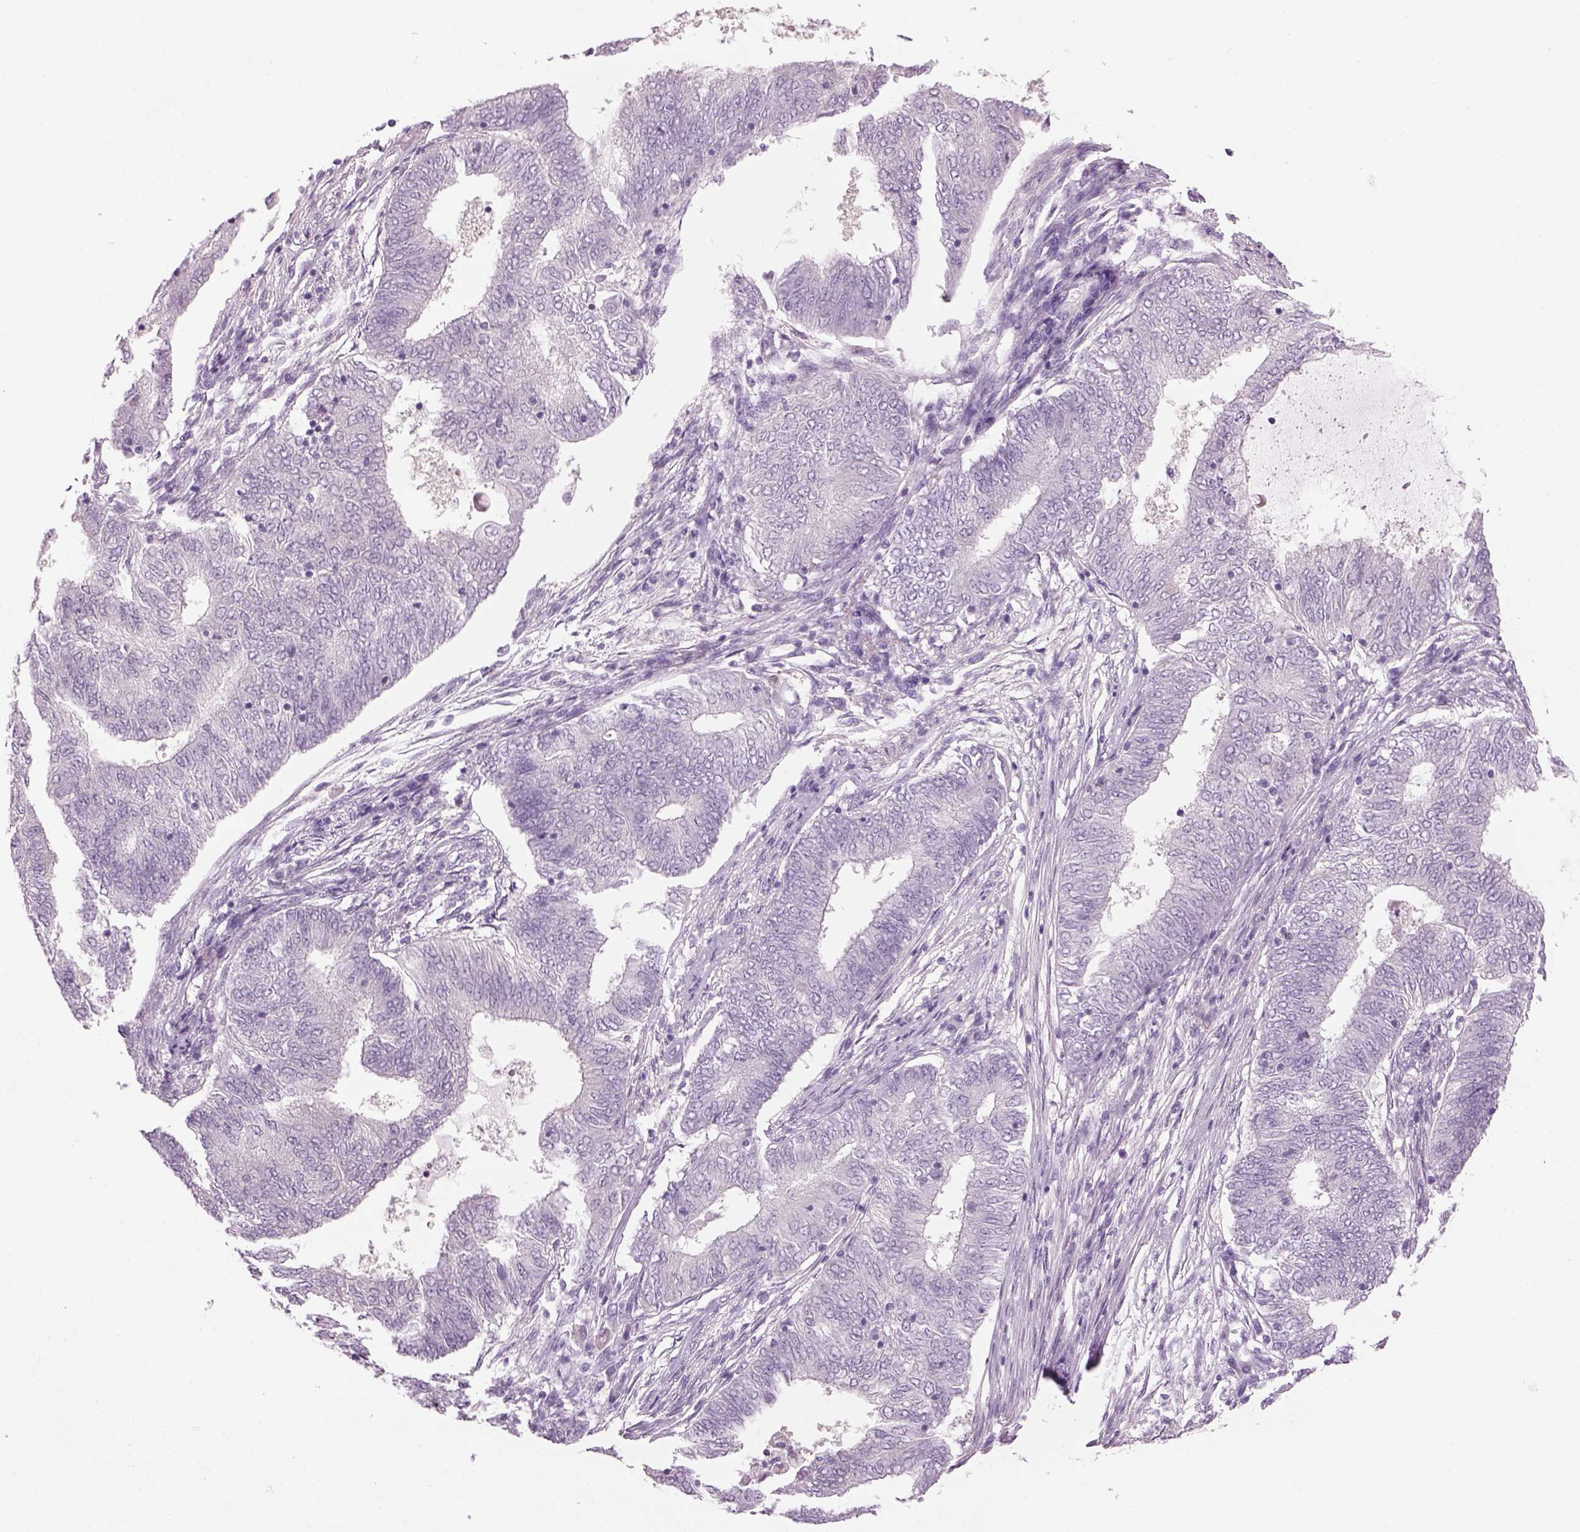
{"staining": {"intensity": "negative", "quantity": "none", "location": "none"}, "tissue": "endometrial cancer", "cell_type": "Tumor cells", "image_type": "cancer", "snomed": [{"axis": "morphology", "description": "Adenocarcinoma, NOS"}, {"axis": "topography", "description": "Endometrium"}], "caption": "This is an immunohistochemistry (IHC) micrograph of human adenocarcinoma (endometrial). There is no positivity in tumor cells.", "gene": "MDH1B", "patient": {"sex": "female", "age": 62}}